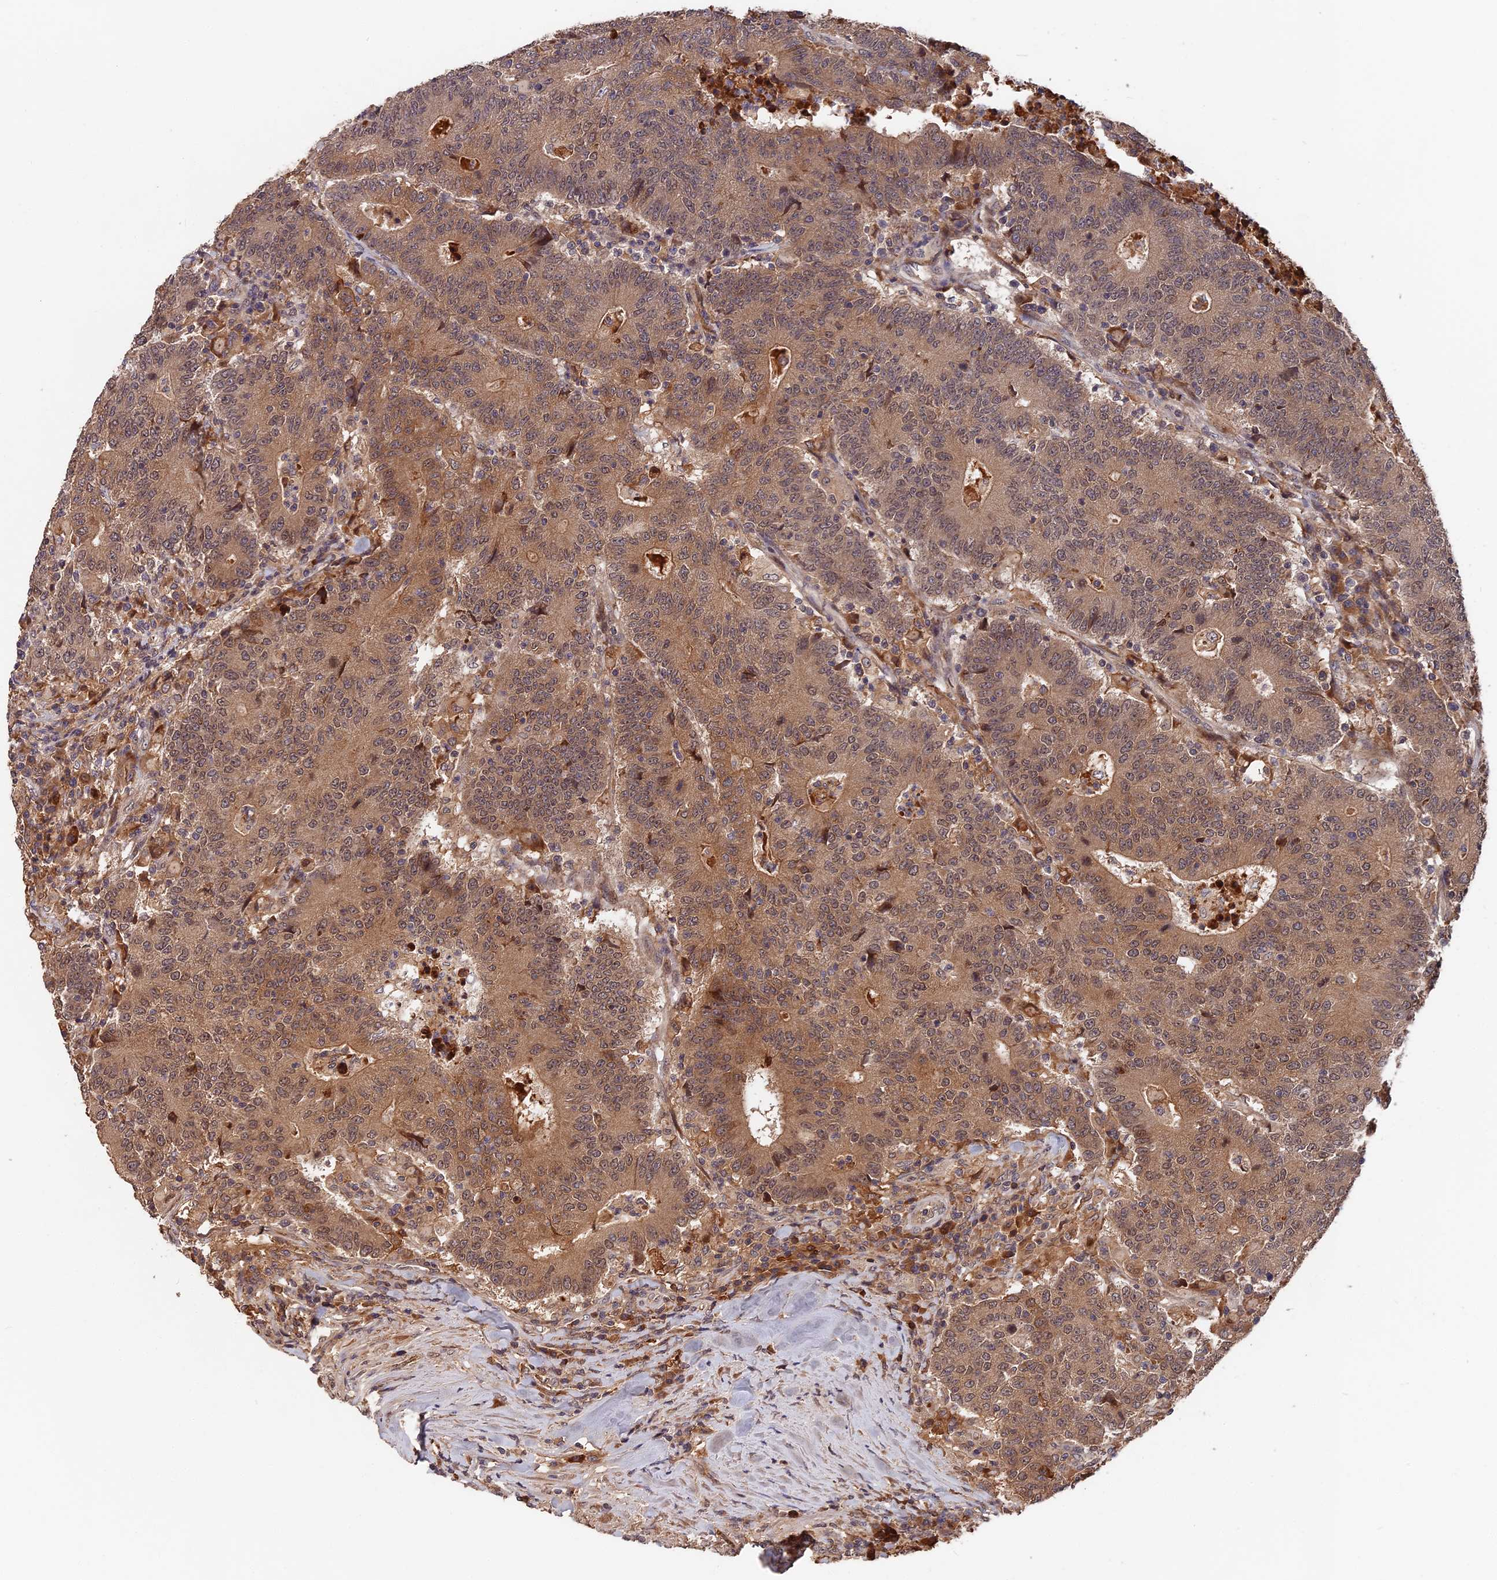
{"staining": {"intensity": "moderate", "quantity": ">75%", "location": "cytoplasmic/membranous,nuclear"}, "tissue": "colorectal cancer", "cell_type": "Tumor cells", "image_type": "cancer", "snomed": [{"axis": "morphology", "description": "Adenocarcinoma, NOS"}, {"axis": "topography", "description": "Colon"}], "caption": "Approximately >75% of tumor cells in human colorectal cancer display moderate cytoplasmic/membranous and nuclear protein positivity as visualized by brown immunohistochemical staining.", "gene": "ITIH1", "patient": {"sex": "female", "age": 75}}